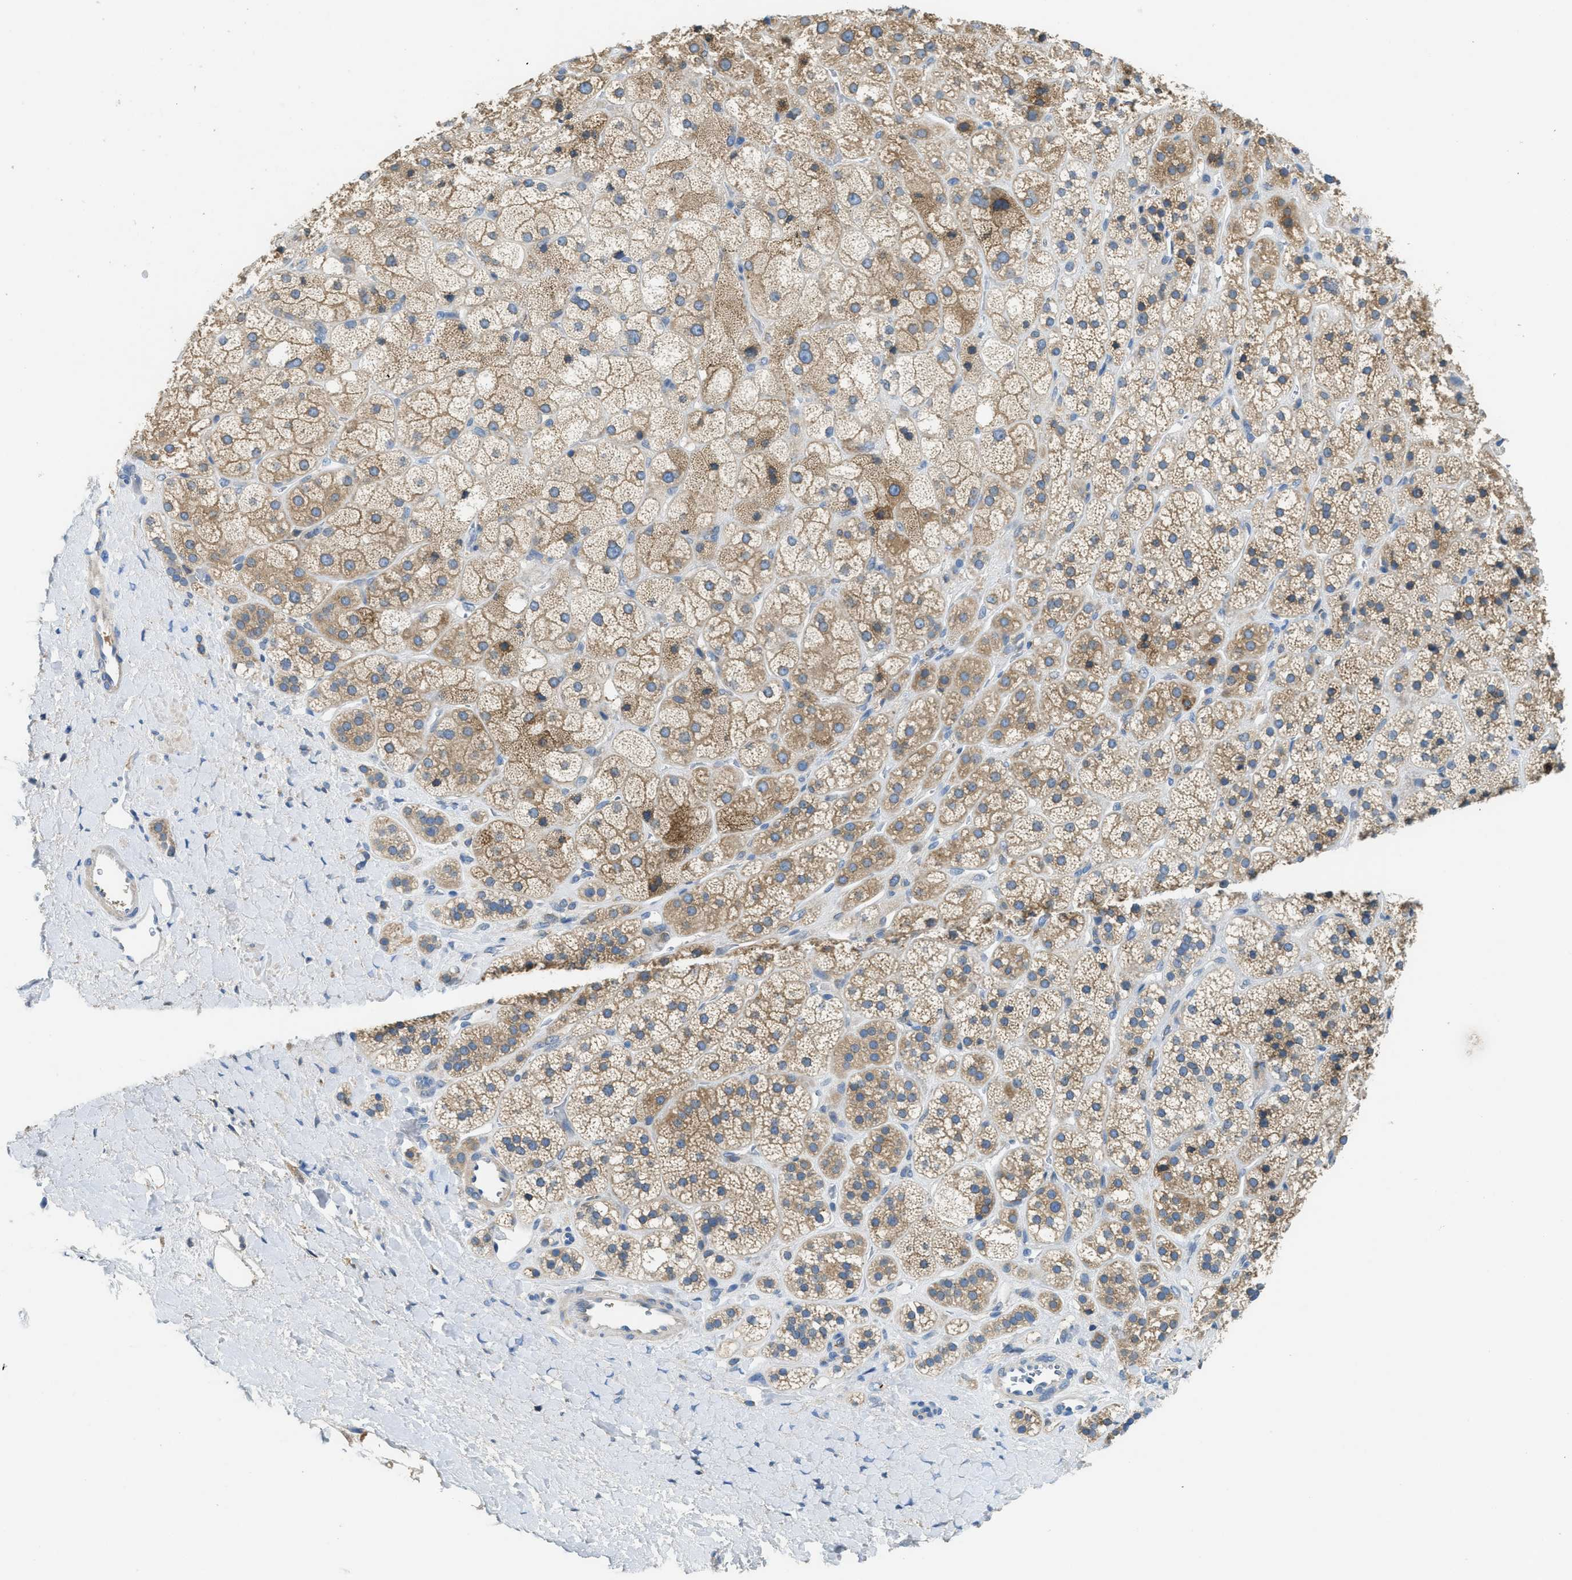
{"staining": {"intensity": "moderate", "quantity": ">75%", "location": "cytoplasmic/membranous"}, "tissue": "adrenal gland", "cell_type": "Glandular cells", "image_type": "normal", "snomed": [{"axis": "morphology", "description": "Normal tissue, NOS"}, {"axis": "topography", "description": "Adrenal gland"}], "caption": "DAB immunohistochemical staining of benign human adrenal gland demonstrates moderate cytoplasmic/membranous protein expression in about >75% of glandular cells. (DAB (3,3'-diaminobenzidine) IHC with brightfield microscopy, high magnification).", "gene": "MPDU1", "patient": {"sex": "male", "age": 56}}